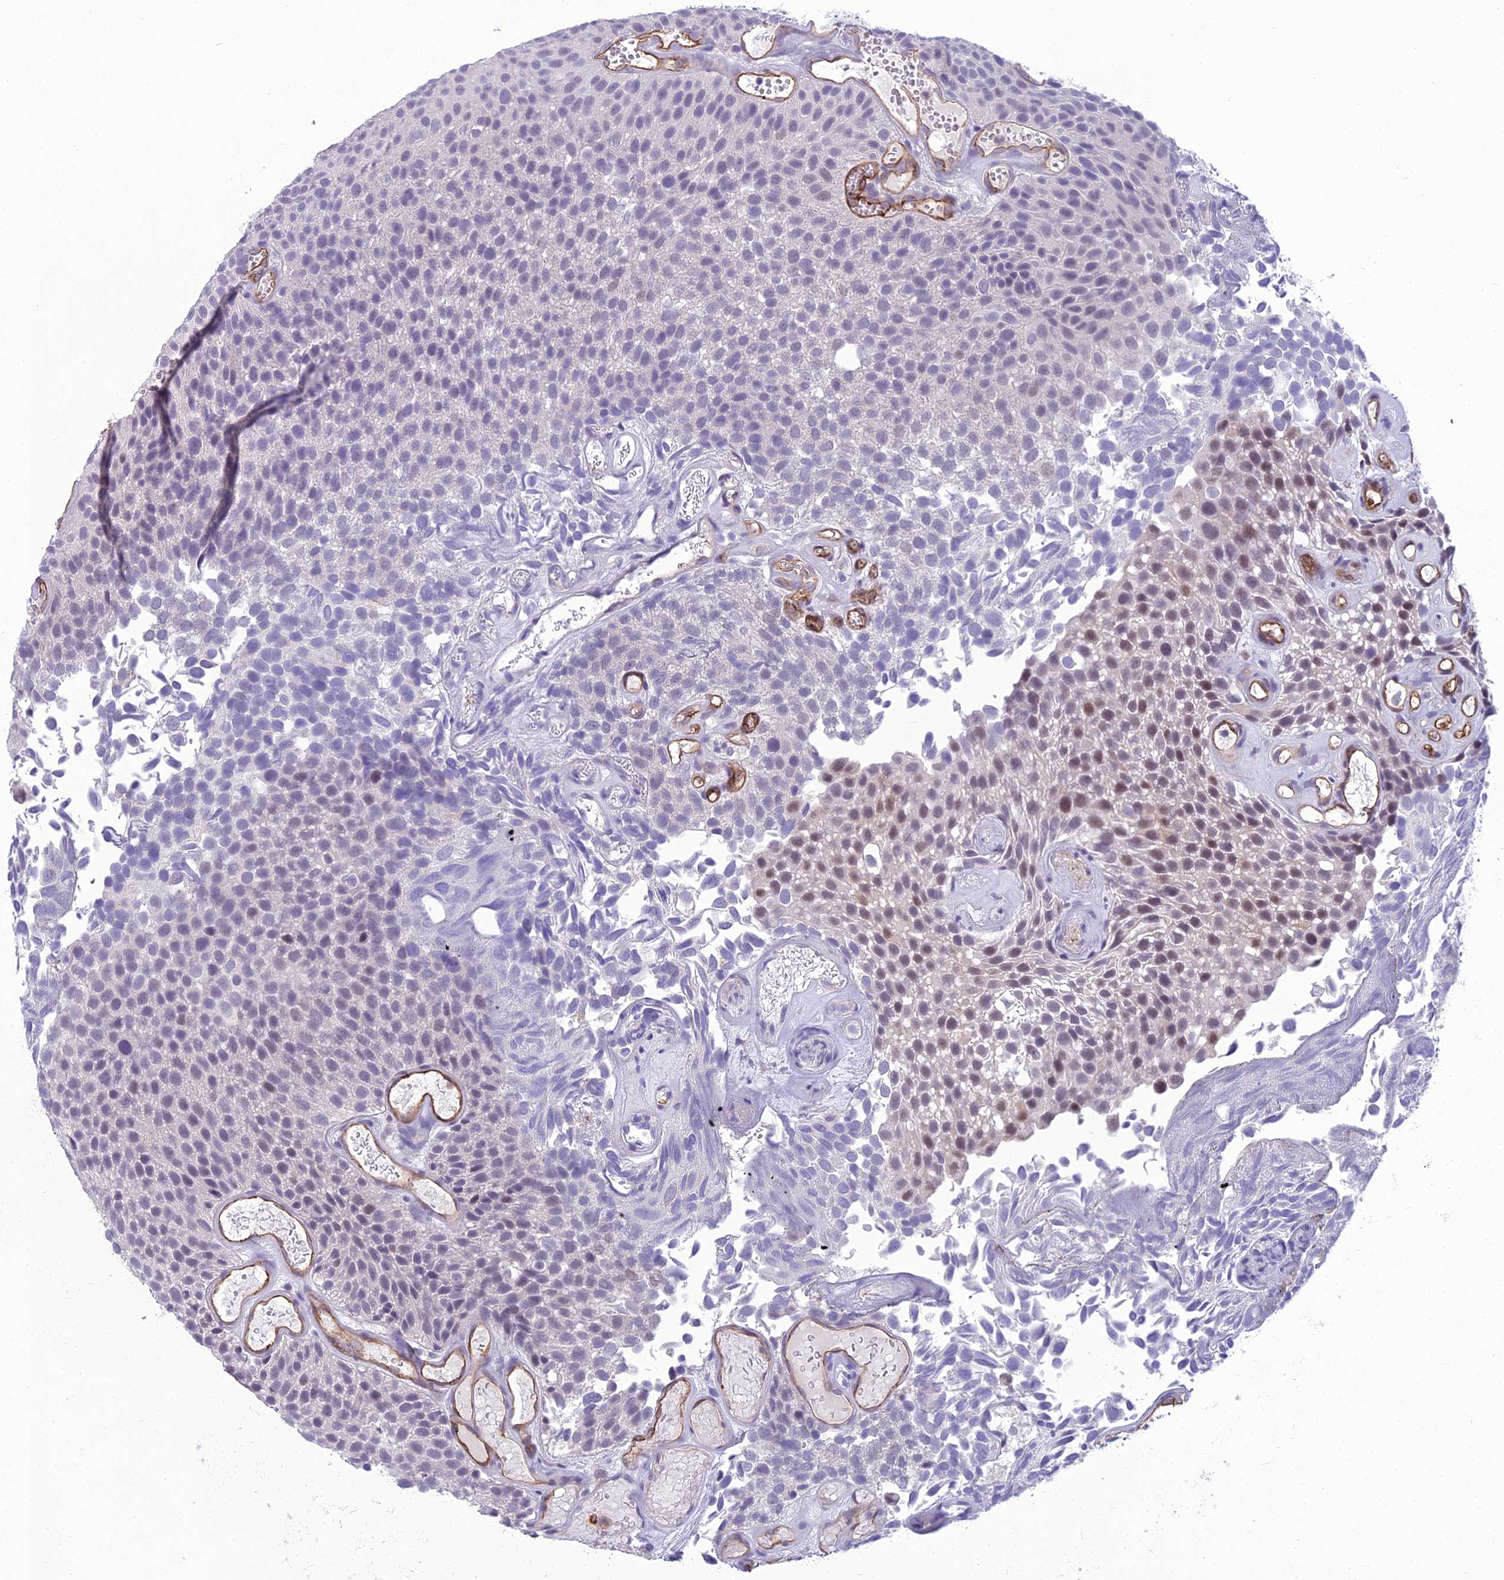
{"staining": {"intensity": "weak", "quantity": "<25%", "location": "nuclear"}, "tissue": "urothelial cancer", "cell_type": "Tumor cells", "image_type": "cancer", "snomed": [{"axis": "morphology", "description": "Urothelial carcinoma, Low grade"}, {"axis": "topography", "description": "Urinary bladder"}], "caption": "An immunohistochemistry histopathology image of urothelial cancer is shown. There is no staining in tumor cells of urothelial cancer.", "gene": "BBS7", "patient": {"sex": "male", "age": 89}}